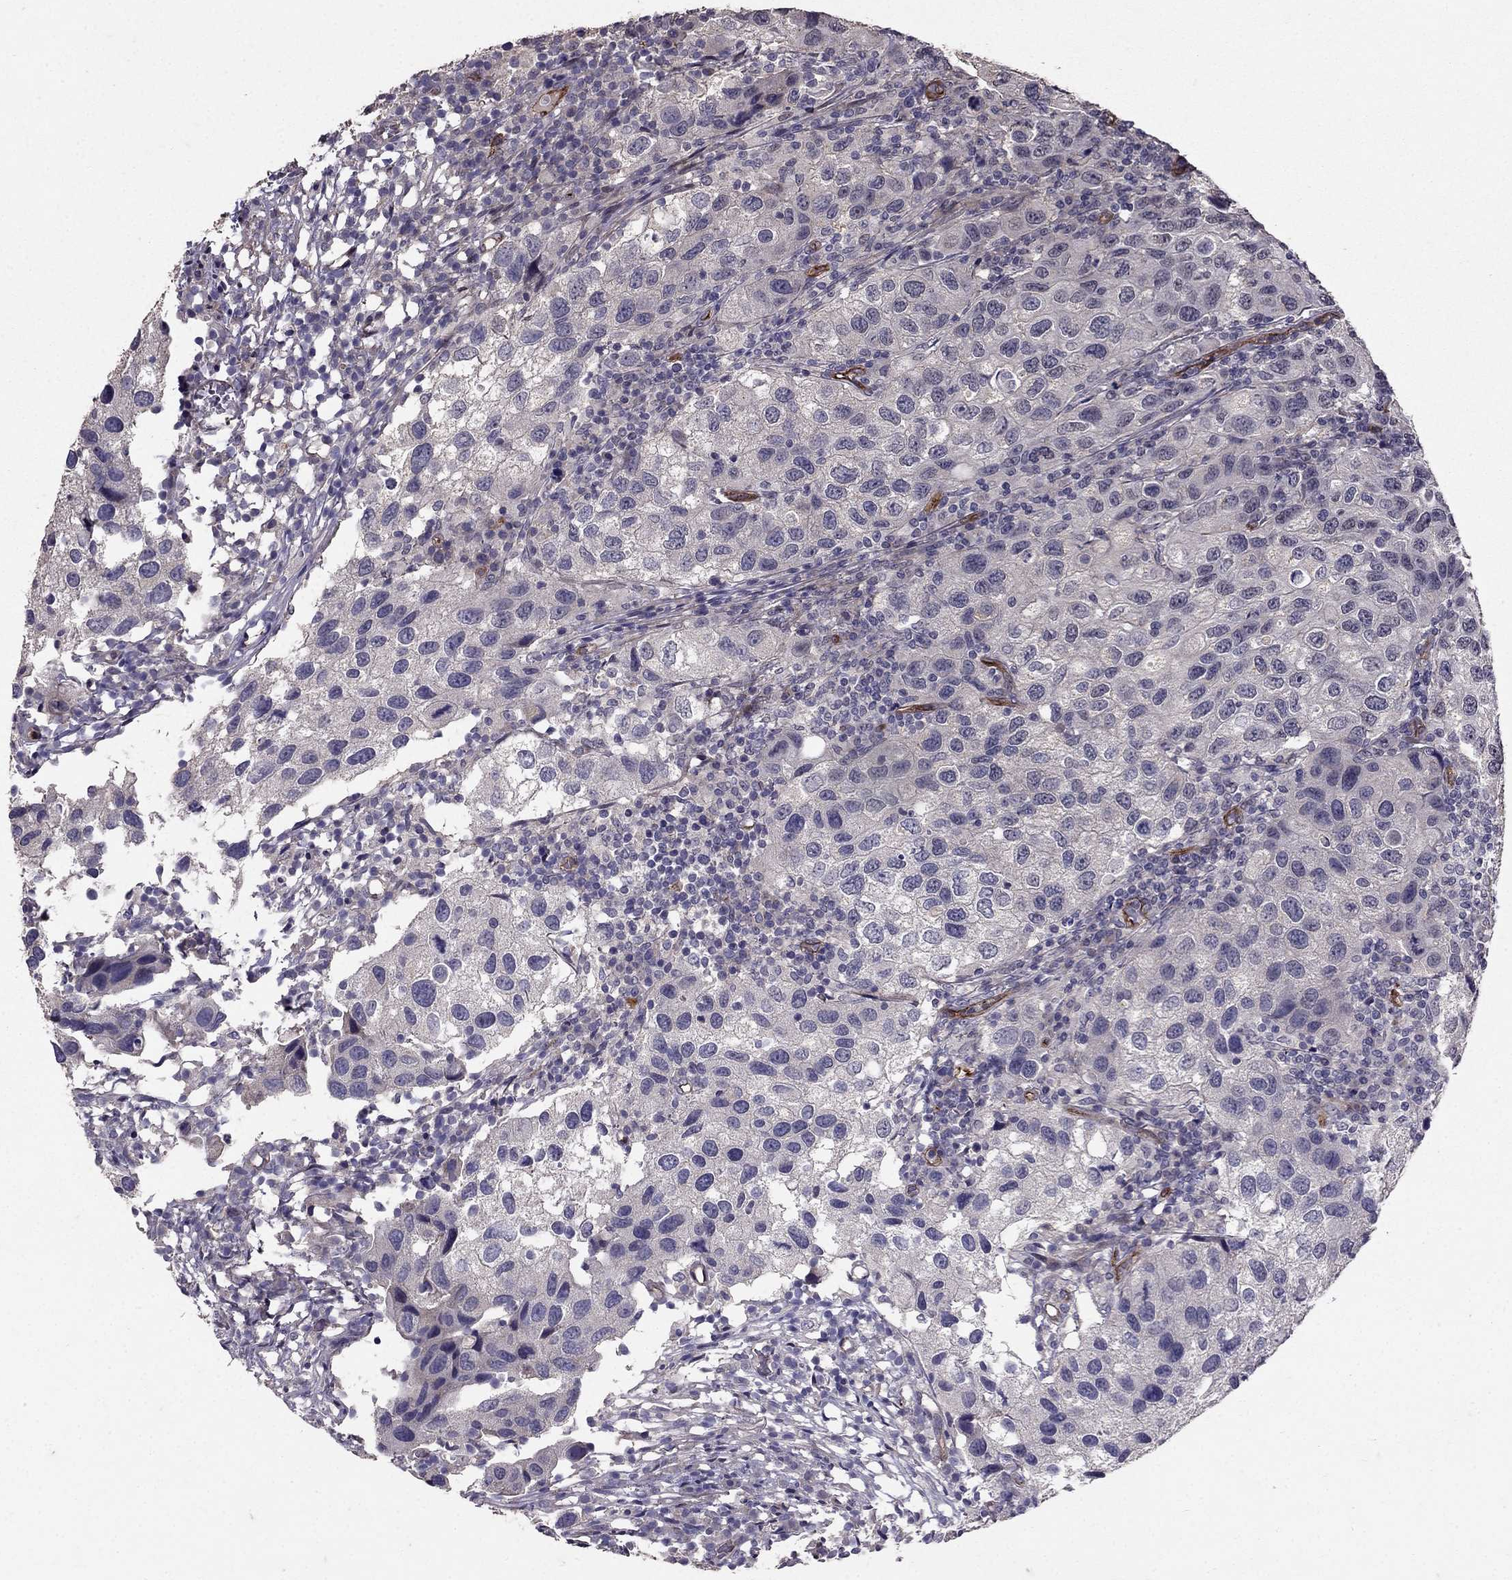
{"staining": {"intensity": "negative", "quantity": "none", "location": "none"}, "tissue": "urothelial cancer", "cell_type": "Tumor cells", "image_type": "cancer", "snomed": [{"axis": "morphology", "description": "Urothelial carcinoma, High grade"}, {"axis": "topography", "description": "Urinary bladder"}], "caption": "Tumor cells show no significant protein expression in urothelial cancer. Brightfield microscopy of immunohistochemistry (IHC) stained with DAB (brown) and hematoxylin (blue), captured at high magnification.", "gene": "RASIP1", "patient": {"sex": "male", "age": 79}}